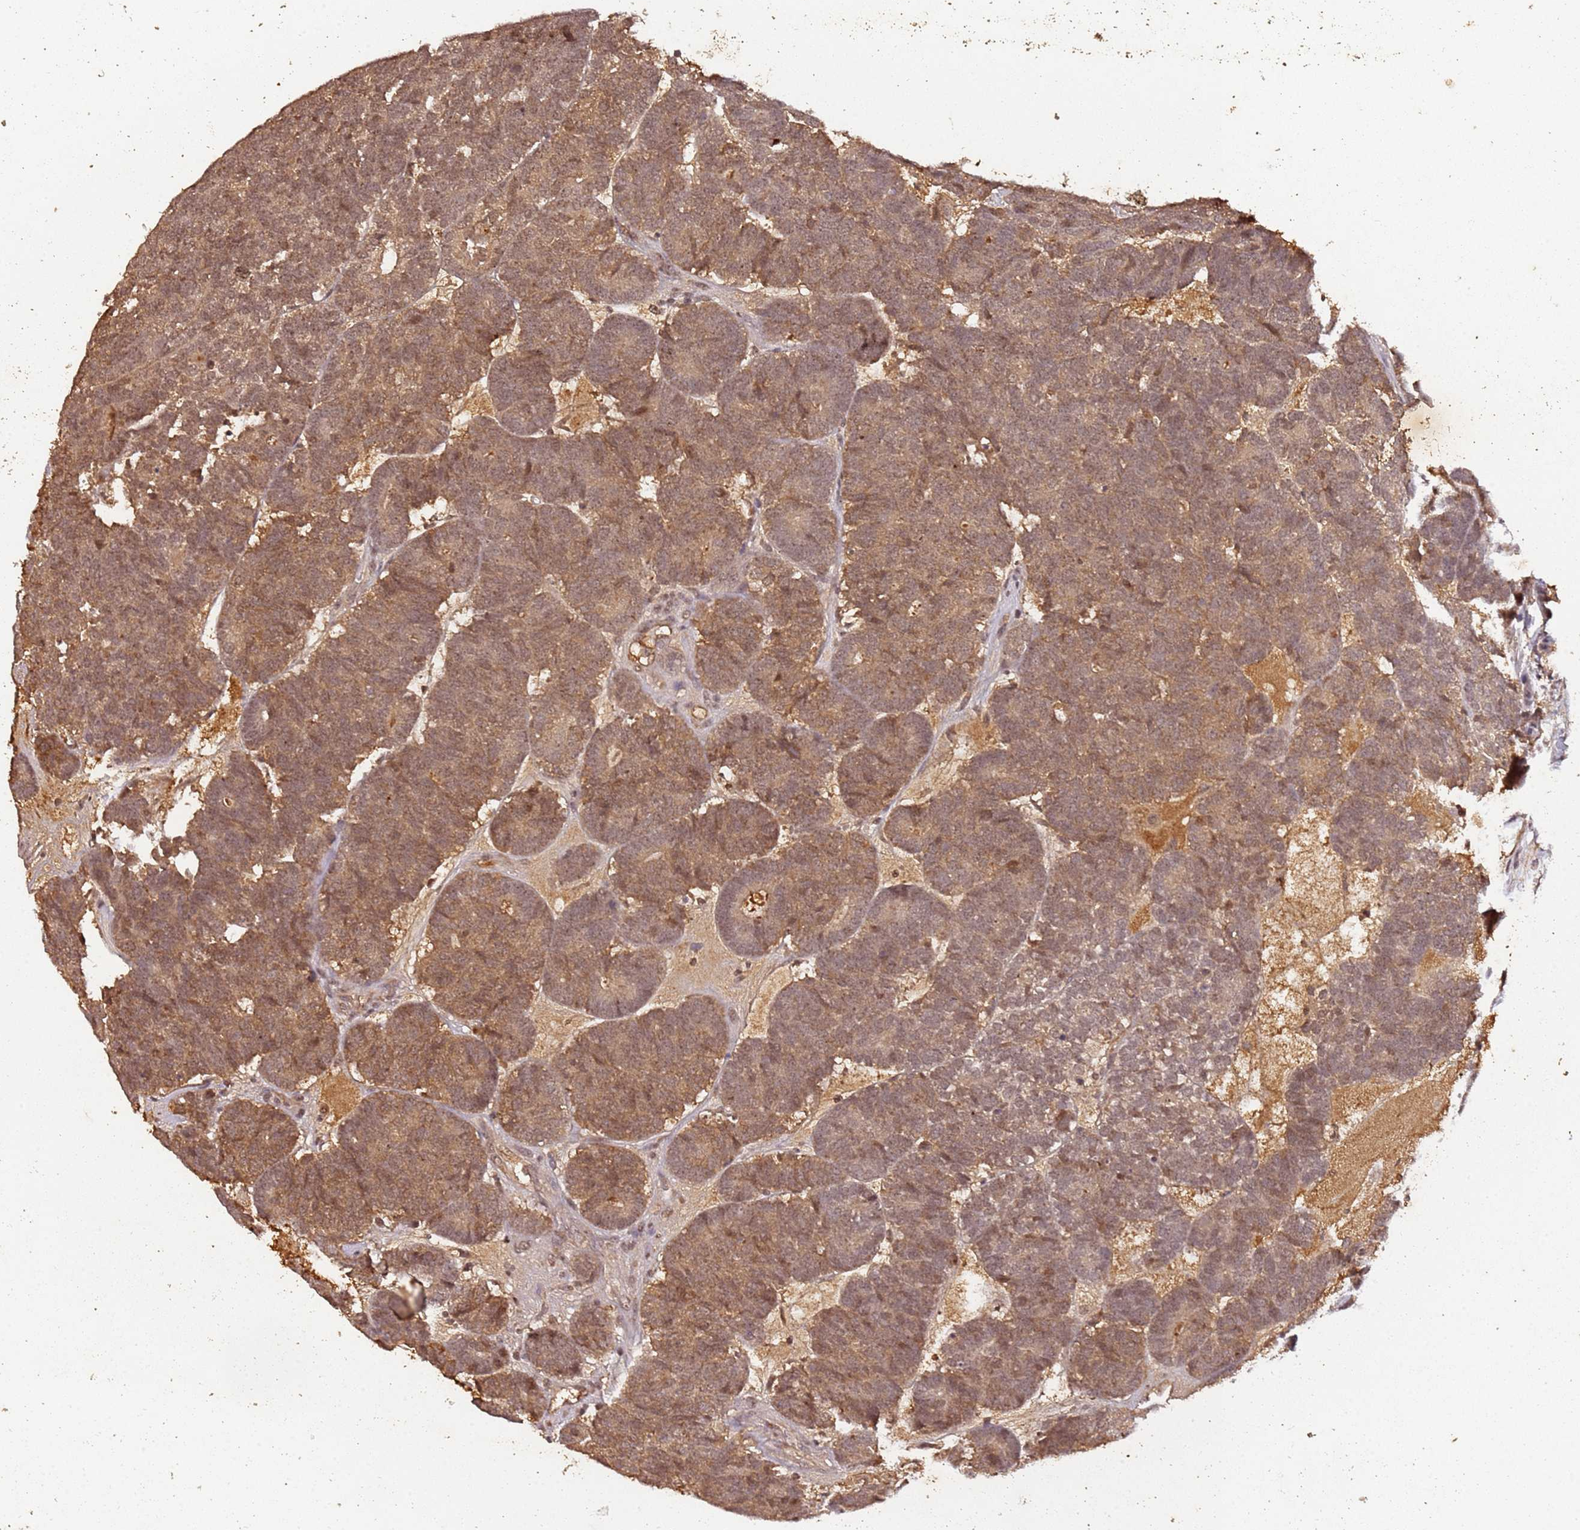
{"staining": {"intensity": "moderate", "quantity": ">75%", "location": "cytoplasmic/membranous,nuclear"}, "tissue": "head and neck cancer", "cell_type": "Tumor cells", "image_type": "cancer", "snomed": [{"axis": "morphology", "description": "Adenocarcinoma, NOS"}, {"axis": "topography", "description": "Head-Neck"}], "caption": "Protein expression analysis of head and neck cancer (adenocarcinoma) exhibits moderate cytoplasmic/membranous and nuclear positivity in about >75% of tumor cells.", "gene": "COL1A2", "patient": {"sex": "female", "age": 81}}